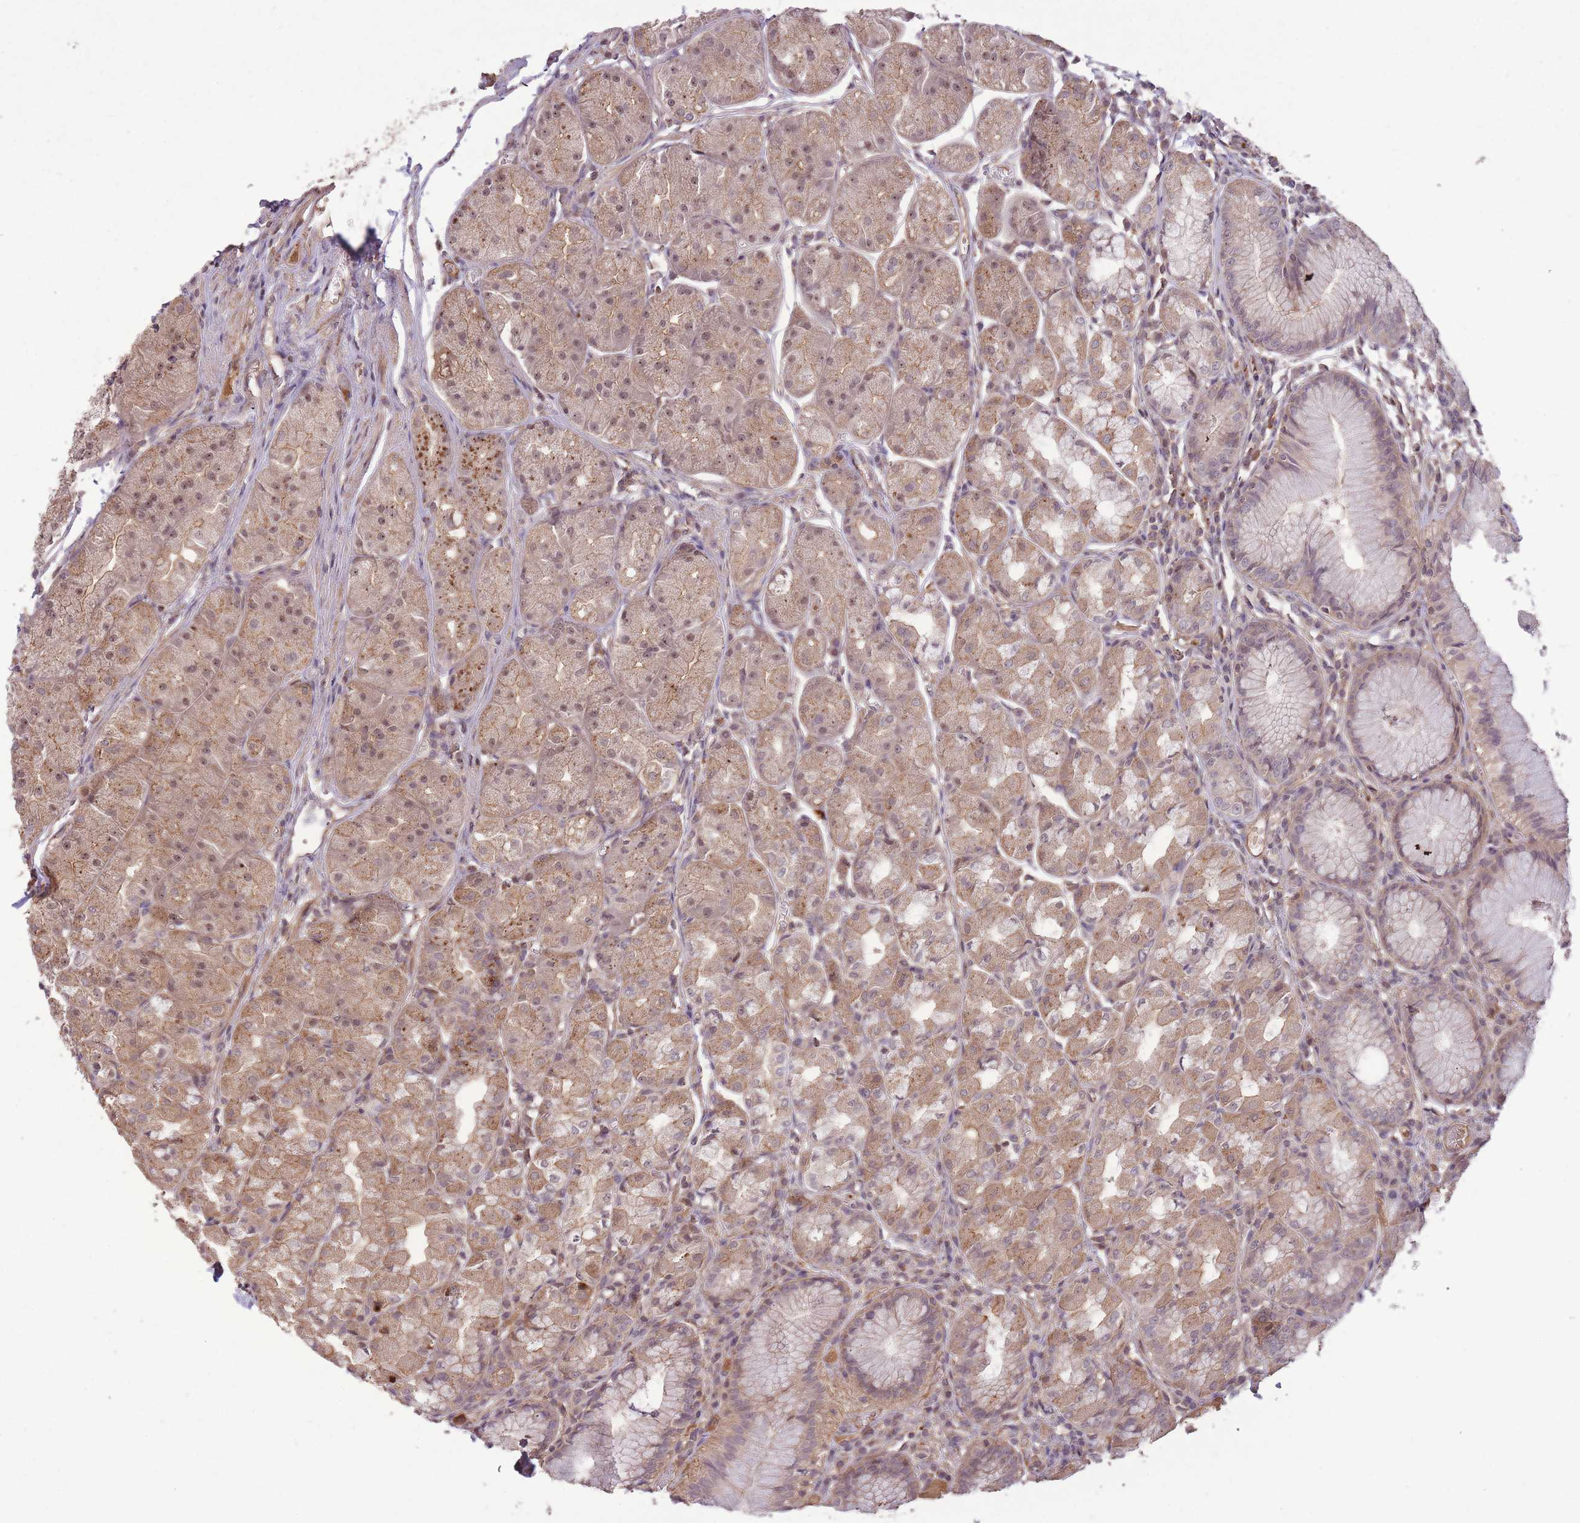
{"staining": {"intensity": "moderate", "quantity": ">75%", "location": "cytoplasmic/membranous,nuclear"}, "tissue": "stomach", "cell_type": "Glandular cells", "image_type": "normal", "snomed": [{"axis": "morphology", "description": "Normal tissue, NOS"}, {"axis": "topography", "description": "Stomach"}], "caption": "This micrograph shows normal stomach stained with immunohistochemistry to label a protein in brown. The cytoplasmic/membranous,nuclear of glandular cells show moderate positivity for the protein. Nuclei are counter-stained blue.", "gene": "POLR3F", "patient": {"sex": "male", "age": 55}}